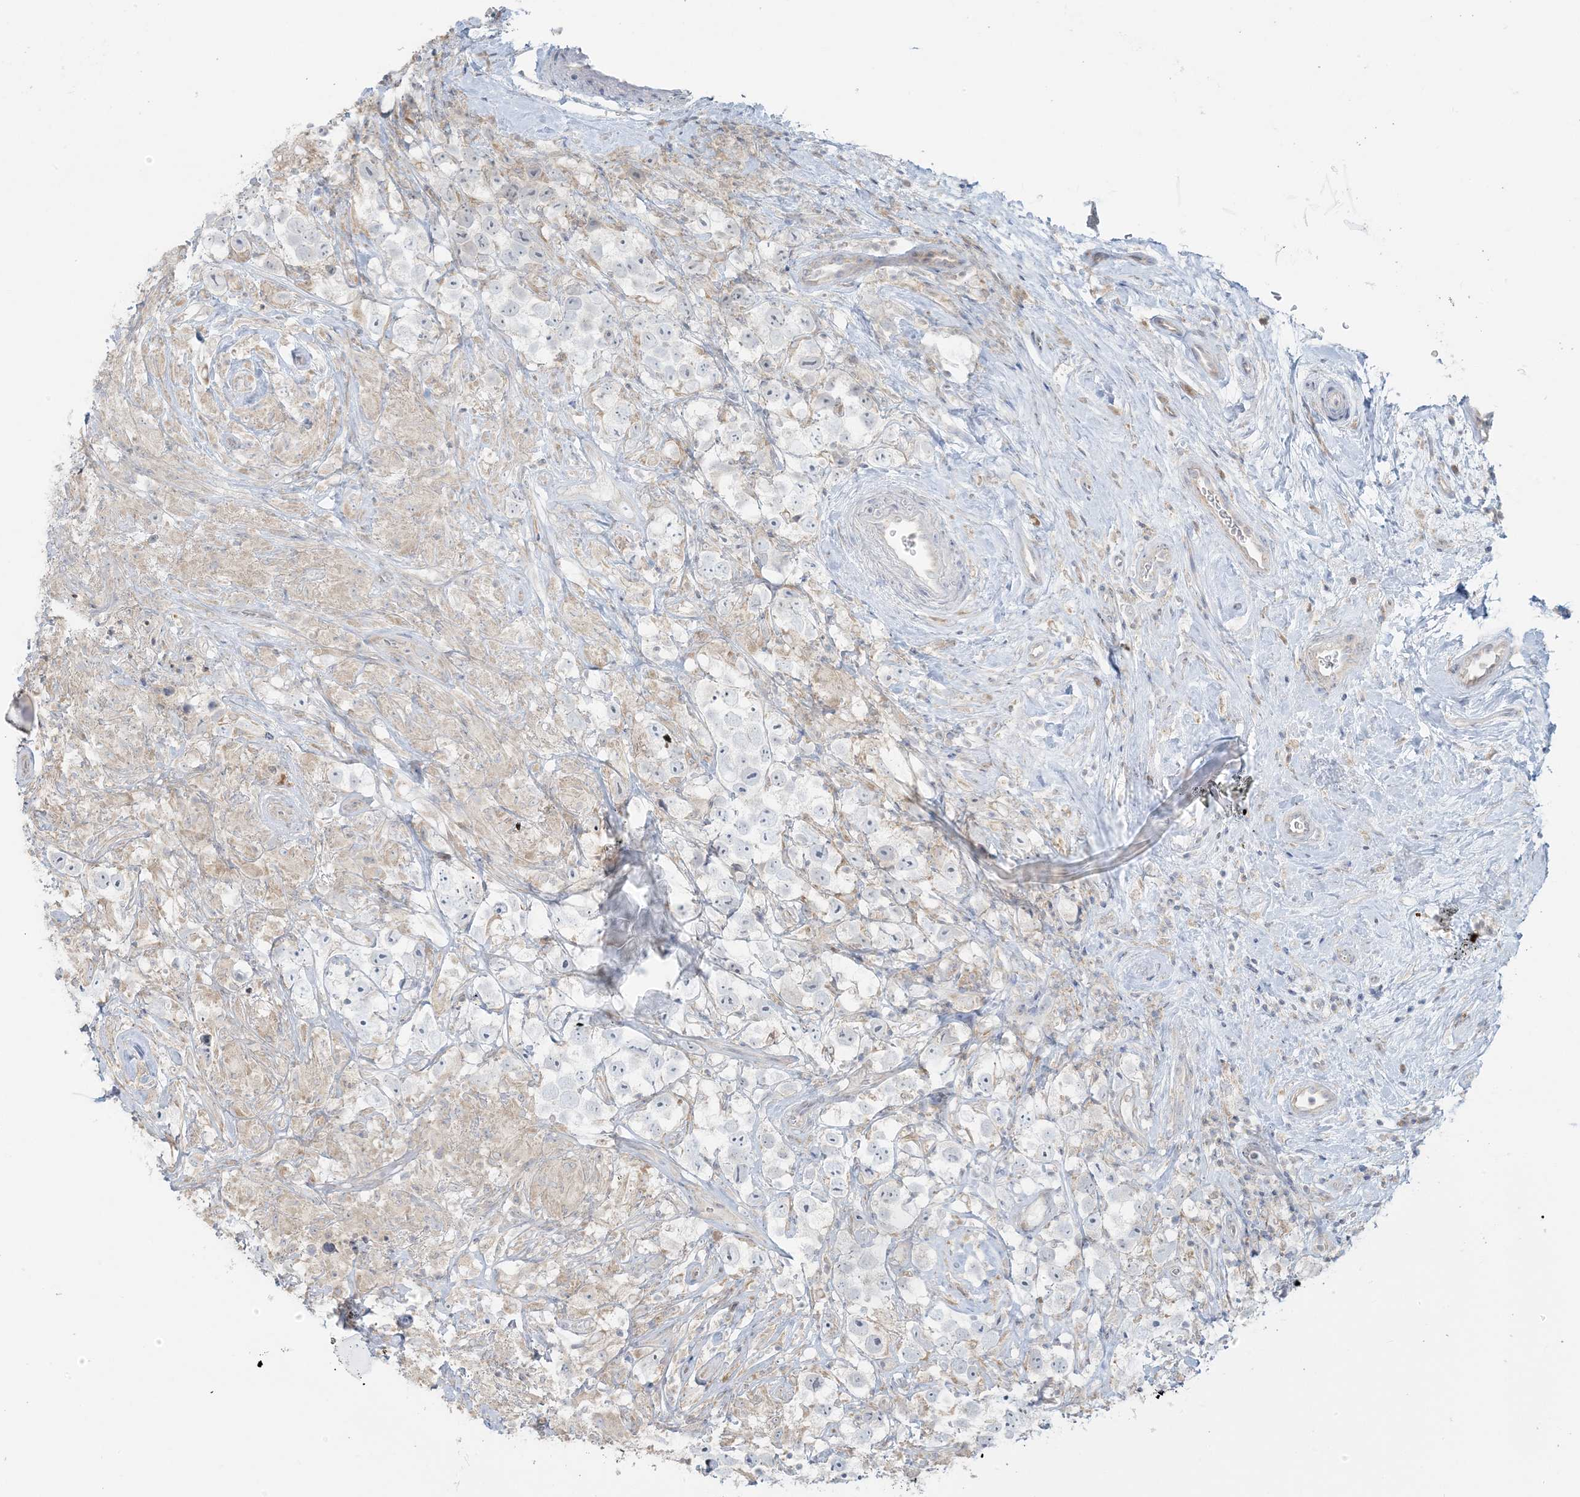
{"staining": {"intensity": "negative", "quantity": "none", "location": "none"}, "tissue": "testis cancer", "cell_type": "Tumor cells", "image_type": "cancer", "snomed": [{"axis": "morphology", "description": "Seminoma, NOS"}, {"axis": "topography", "description": "Testis"}], "caption": "Histopathology image shows no protein expression in tumor cells of testis seminoma tissue.", "gene": "EEFSEC", "patient": {"sex": "male", "age": 49}}